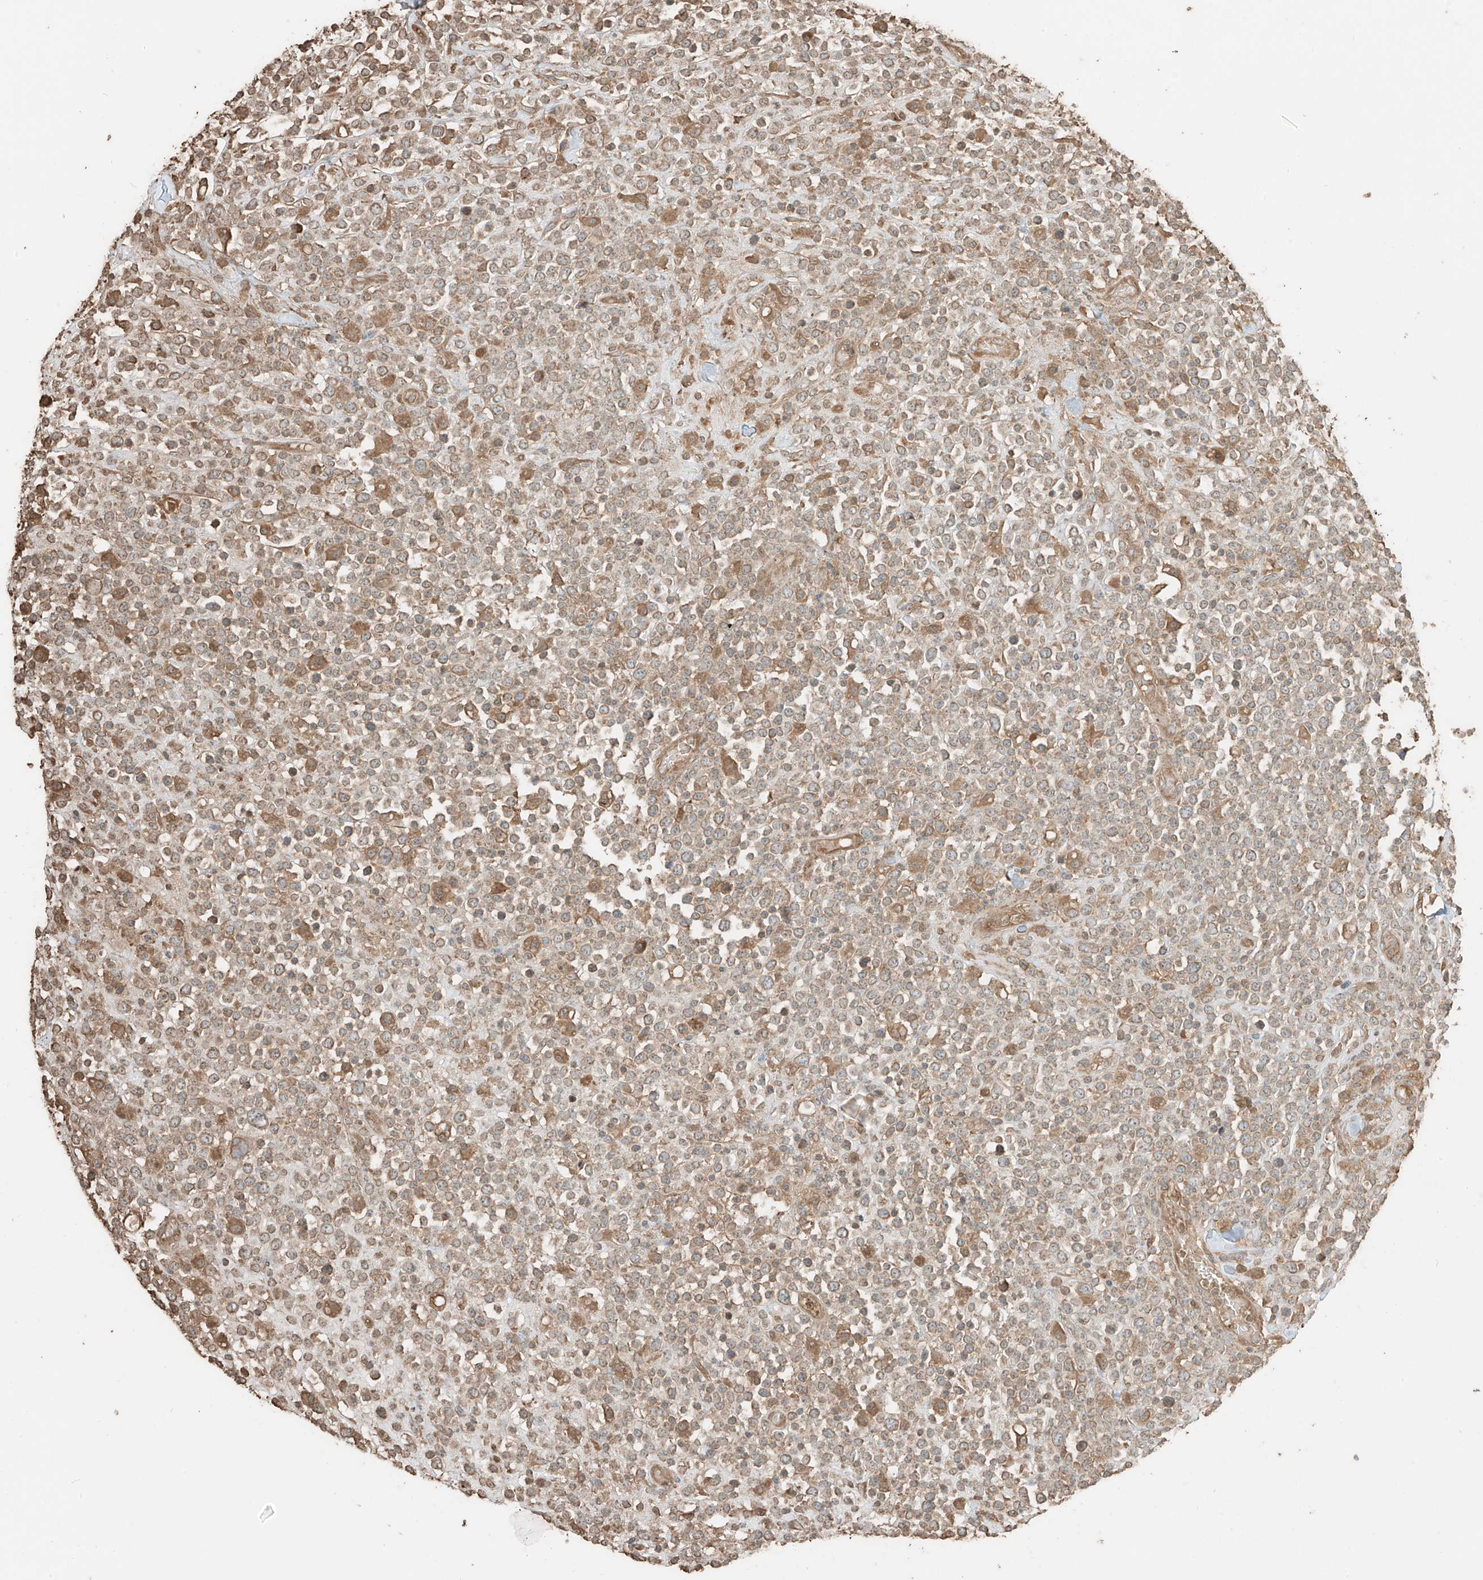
{"staining": {"intensity": "weak", "quantity": ">75%", "location": "cytoplasmic/membranous"}, "tissue": "lymphoma", "cell_type": "Tumor cells", "image_type": "cancer", "snomed": [{"axis": "morphology", "description": "Malignant lymphoma, non-Hodgkin's type, High grade"}, {"axis": "topography", "description": "Colon"}], "caption": "A high-resolution micrograph shows IHC staining of high-grade malignant lymphoma, non-Hodgkin's type, which demonstrates weak cytoplasmic/membranous staining in approximately >75% of tumor cells. (Brightfield microscopy of DAB IHC at high magnification).", "gene": "RFTN2", "patient": {"sex": "female", "age": 53}}